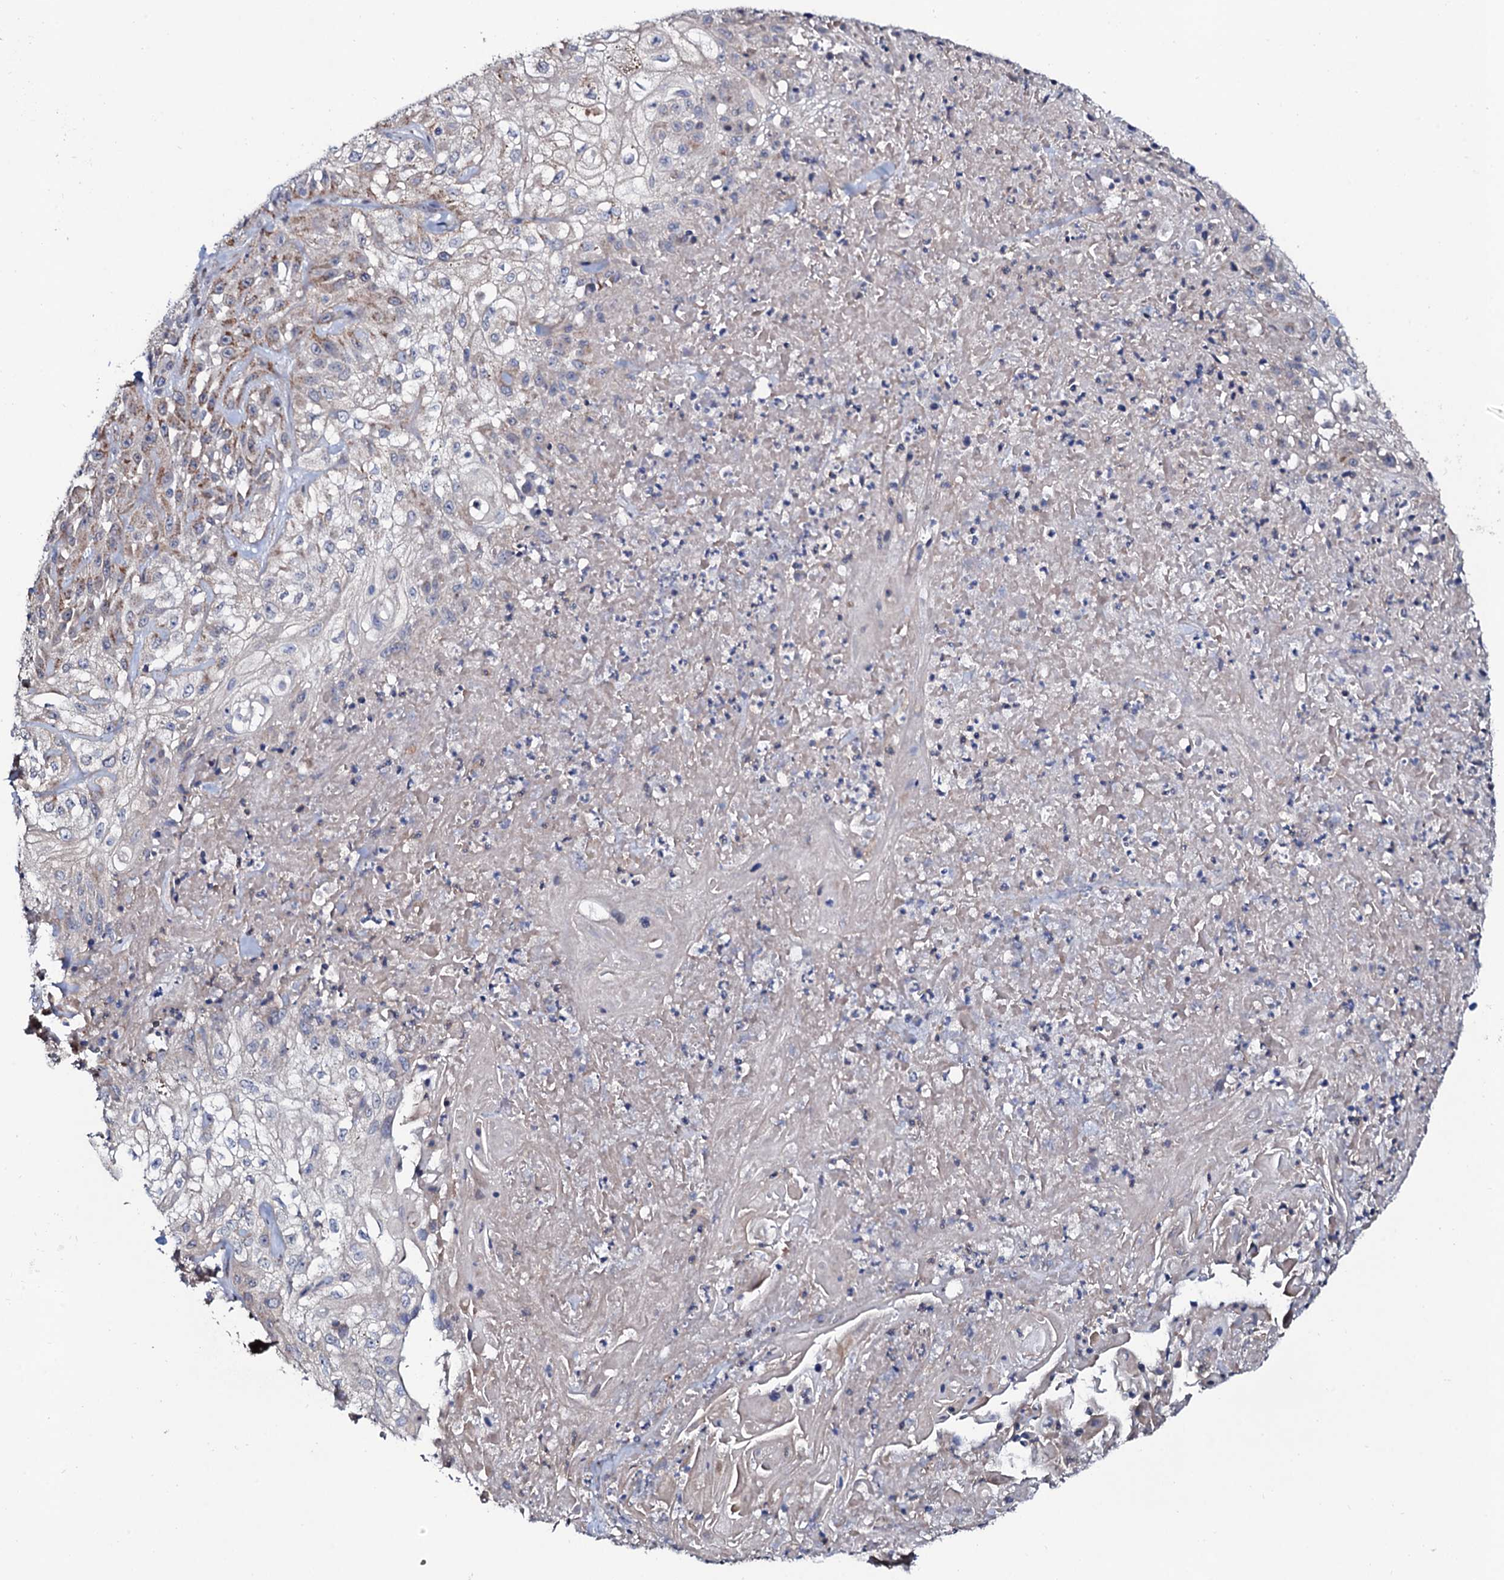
{"staining": {"intensity": "moderate", "quantity": "<25%", "location": "cytoplasmic/membranous"}, "tissue": "skin cancer", "cell_type": "Tumor cells", "image_type": "cancer", "snomed": [{"axis": "morphology", "description": "Squamous cell carcinoma, NOS"}, {"axis": "morphology", "description": "Squamous cell carcinoma, metastatic, NOS"}, {"axis": "topography", "description": "Skin"}, {"axis": "topography", "description": "Lymph node"}], "caption": "DAB (3,3'-diaminobenzidine) immunohistochemical staining of human skin cancer demonstrates moderate cytoplasmic/membranous protein staining in about <25% of tumor cells.", "gene": "PPP1R3D", "patient": {"sex": "male", "age": 75}}